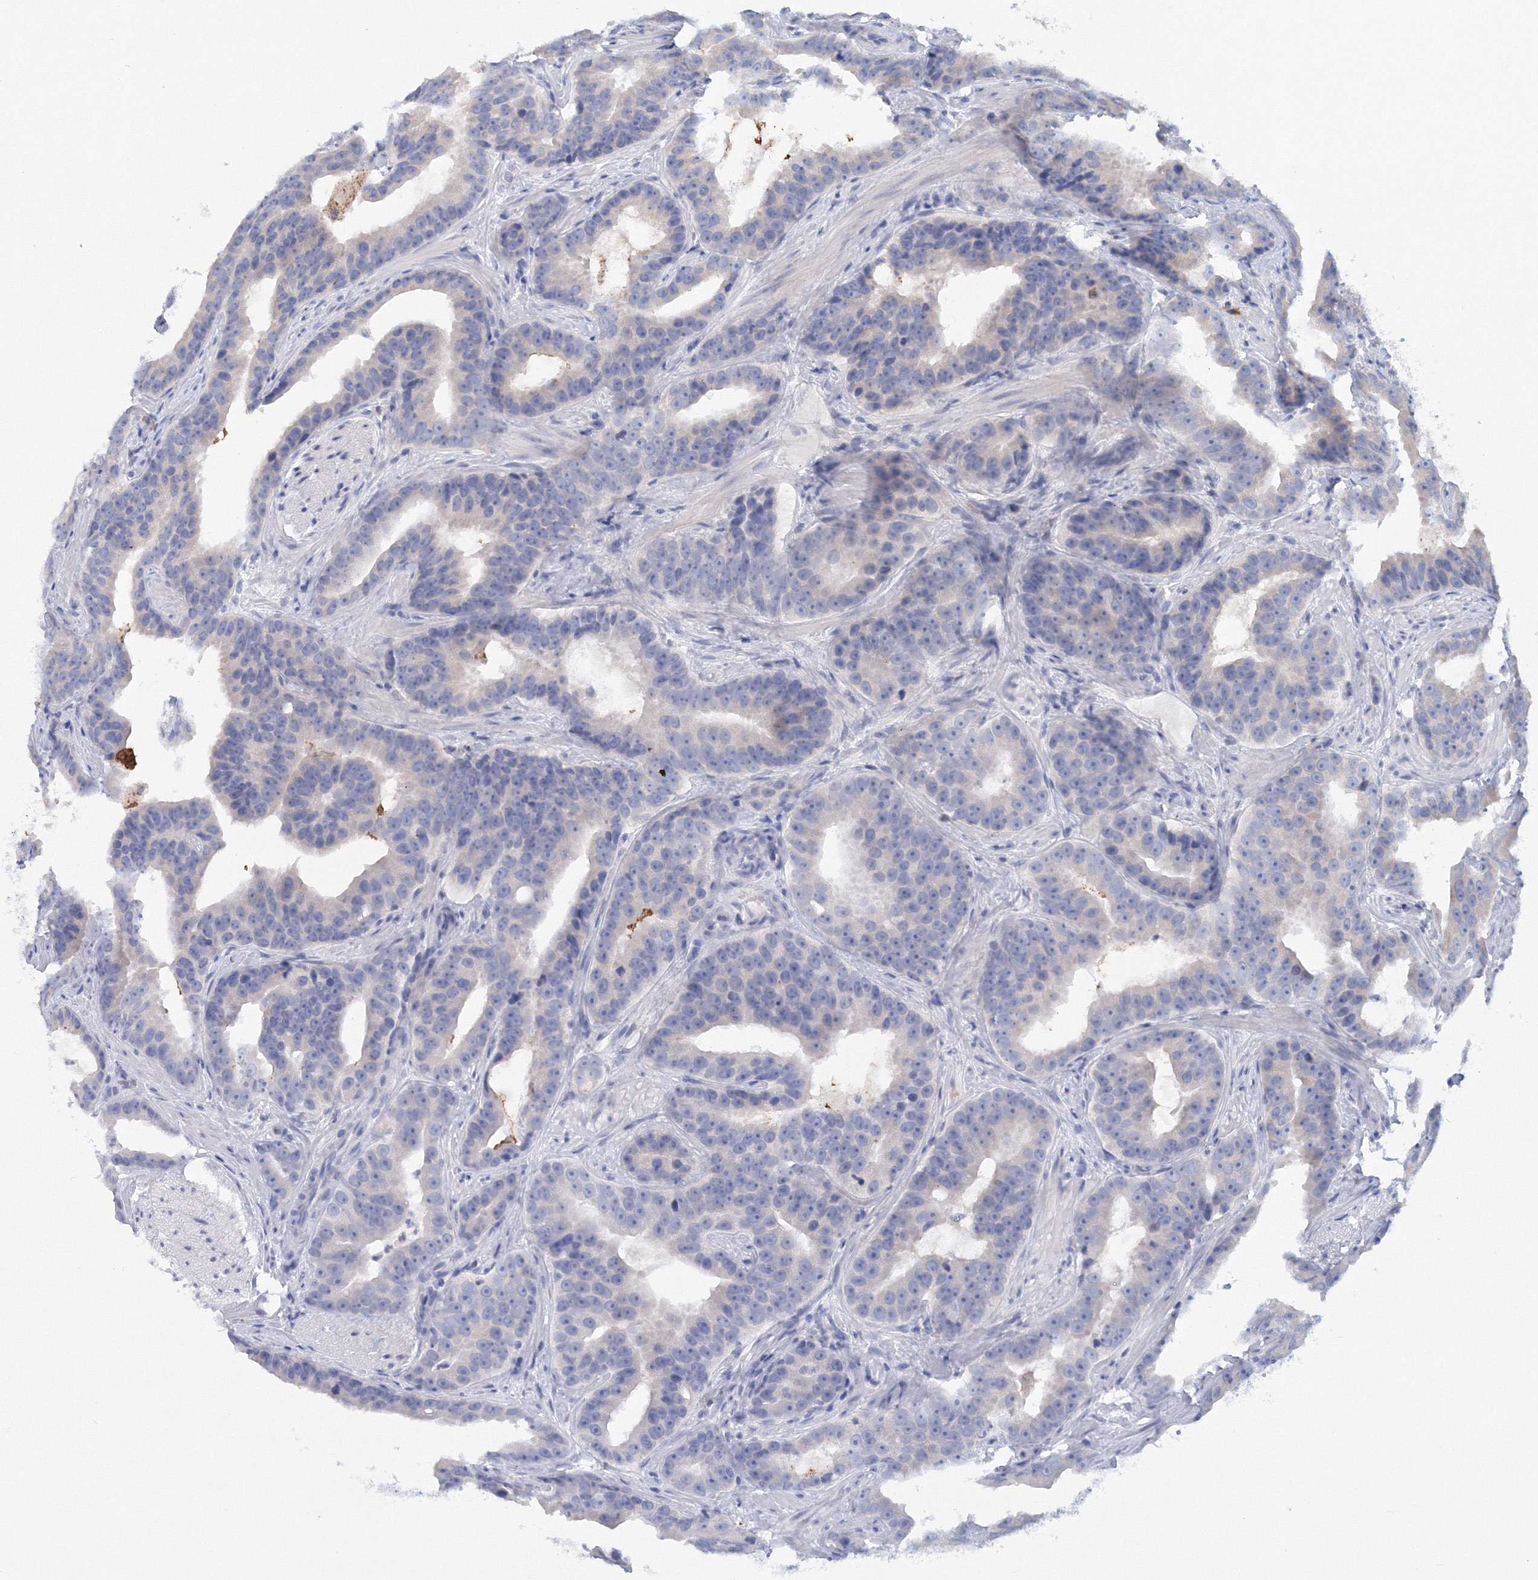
{"staining": {"intensity": "negative", "quantity": "none", "location": "none"}, "tissue": "prostate cancer", "cell_type": "Tumor cells", "image_type": "cancer", "snomed": [{"axis": "morphology", "description": "Adenocarcinoma, Low grade"}, {"axis": "topography", "description": "Prostate"}], "caption": "Protein analysis of prostate cancer (low-grade adenocarcinoma) displays no significant expression in tumor cells. The staining was performed using DAB (3,3'-diaminobenzidine) to visualize the protein expression in brown, while the nuclei were stained in blue with hematoxylin (Magnification: 20x).", "gene": "VSIG1", "patient": {"sex": "male", "age": 59}}